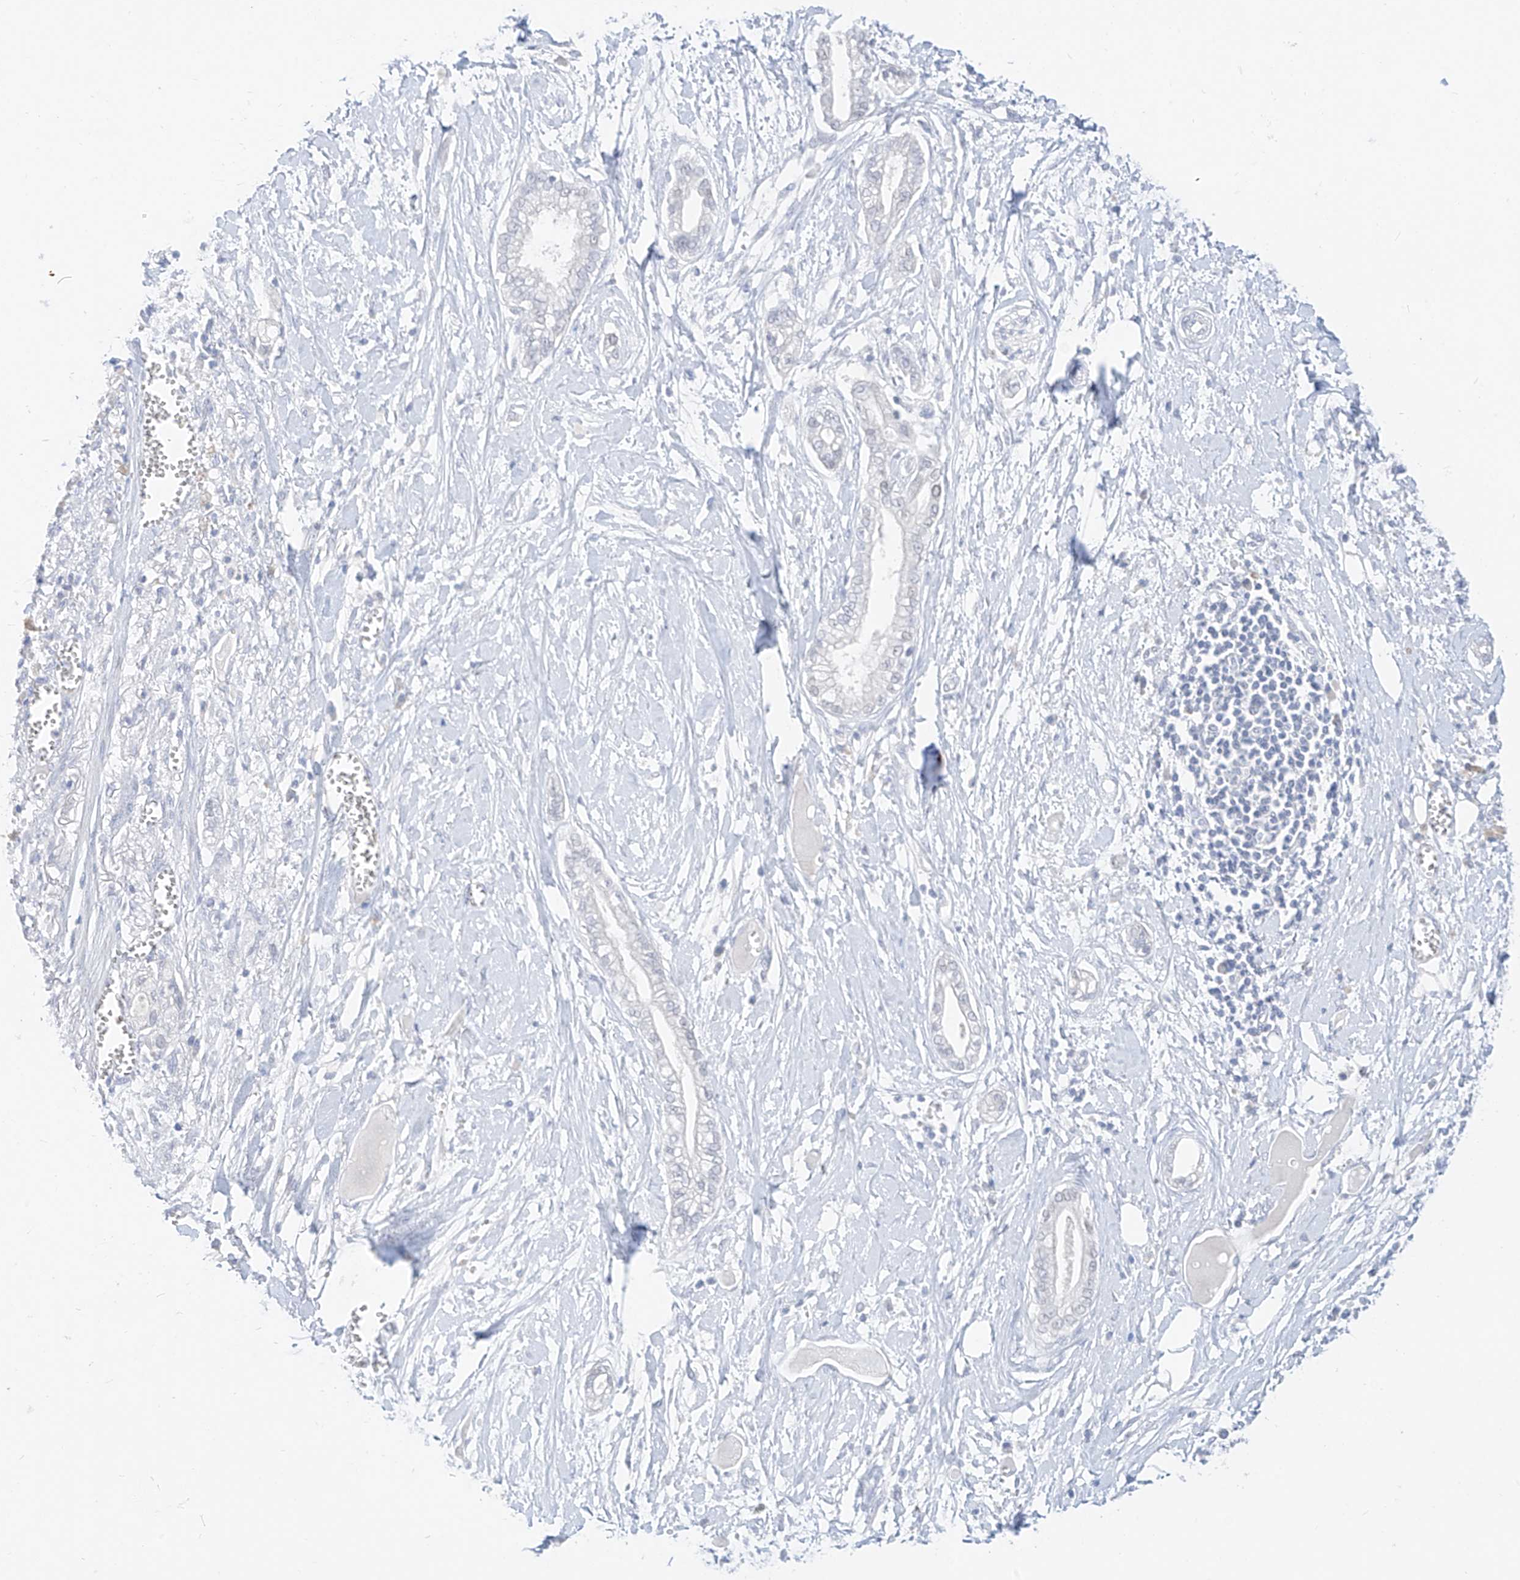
{"staining": {"intensity": "negative", "quantity": "none", "location": "none"}, "tissue": "pancreatic cancer", "cell_type": "Tumor cells", "image_type": "cancer", "snomed": [{"axis": "morphology", "description": "Adenocarcinoma, NOS"}, {"axis": "topography", "description": "Pancreas"}], "caption": "There is no significant expression in tumor cells of pancreatic cancer.", "gene": "BARX2", "patient": {"sex": "male", "age": 68}}